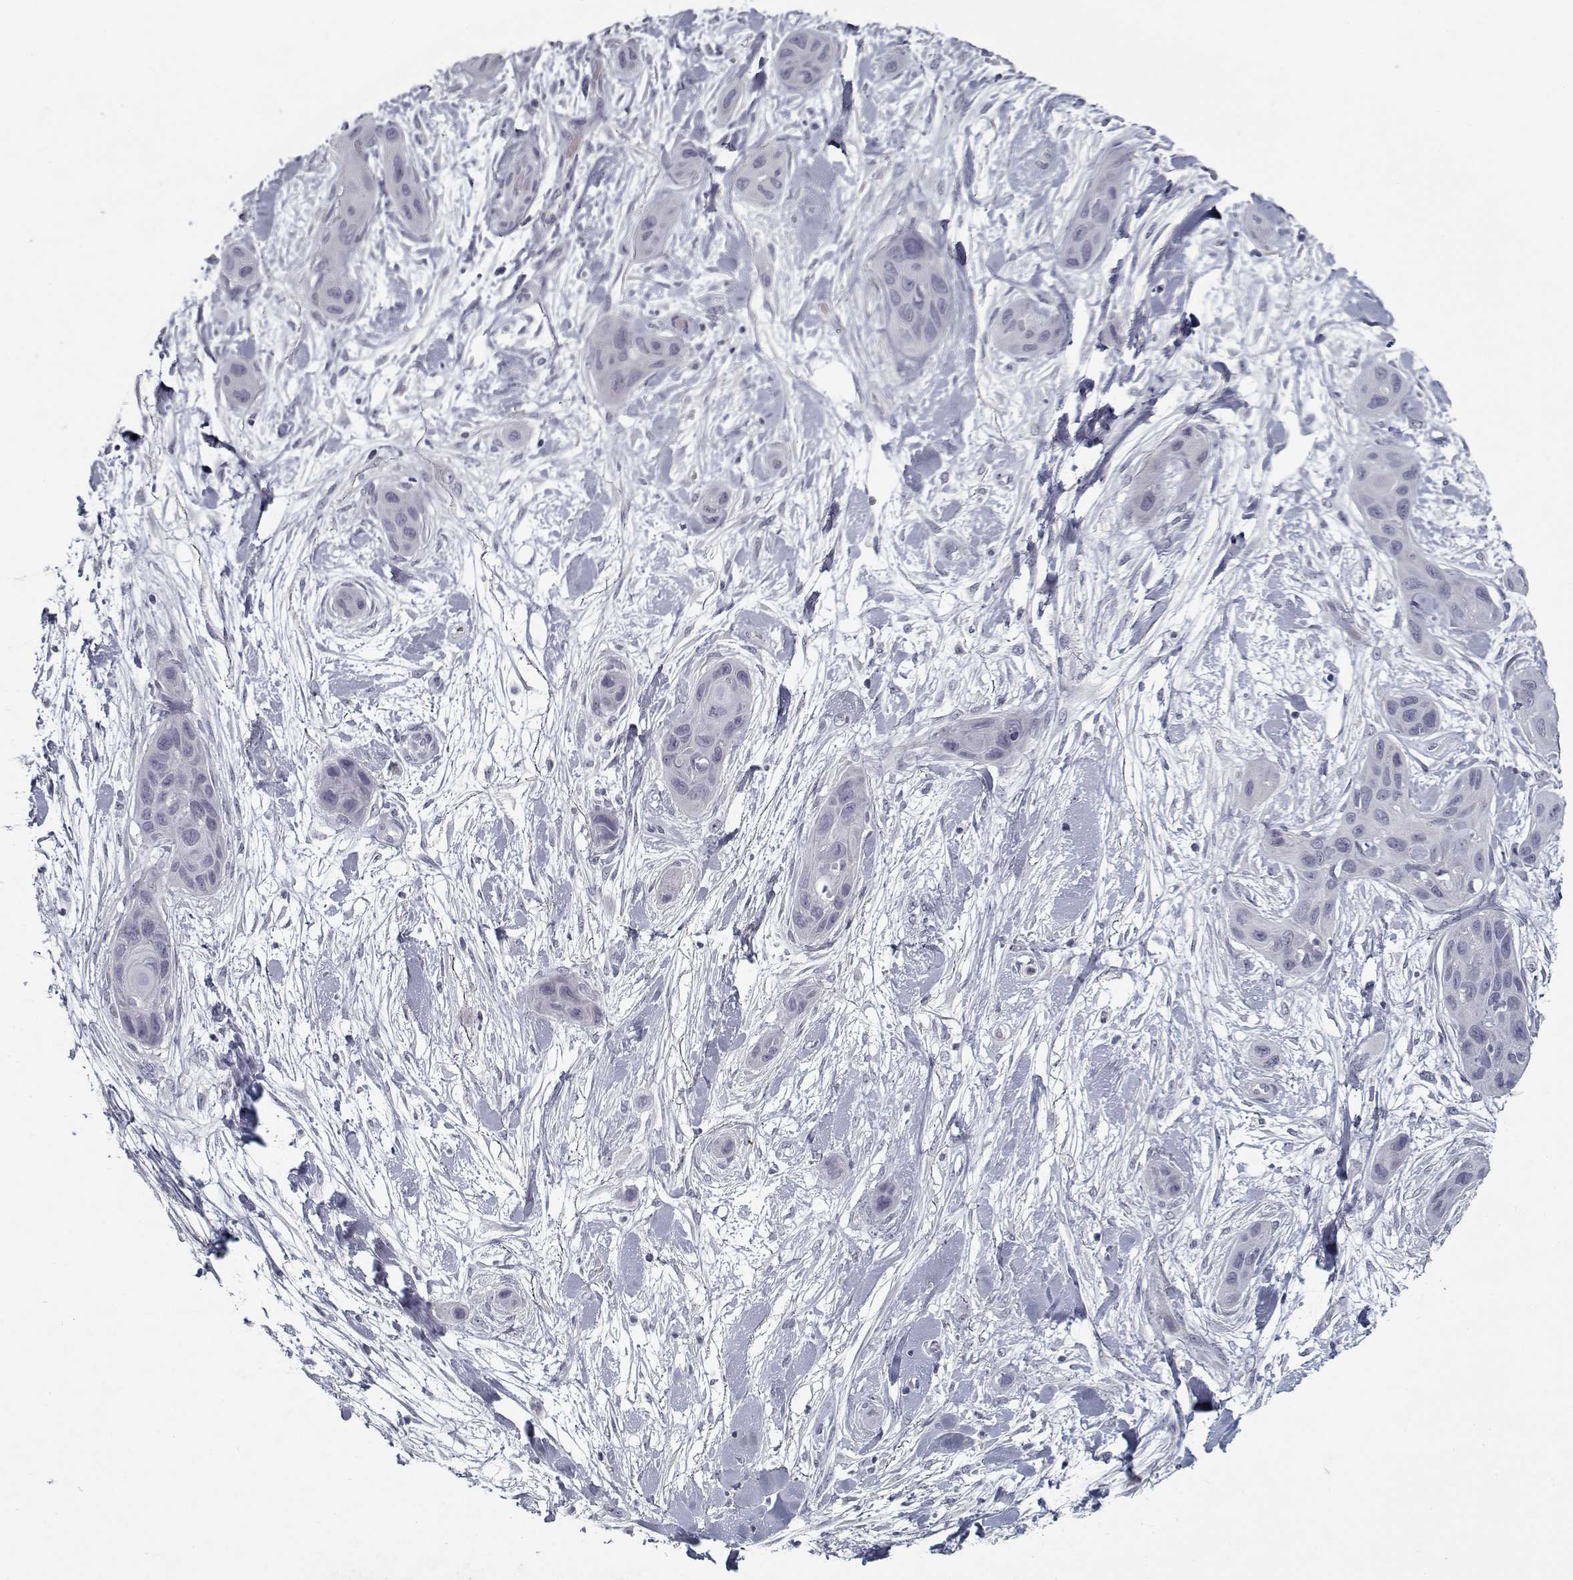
{"staining": {"intensity": "negative", "quantity": "none", "location": "none"}, "tissue": "skin cancer", "cell_type": "Tumor cells", "image_type": "cancer", "snomed": [{"axis": "morphology", "description": "Squamous cell carcinoma, NOS"}, {"axis": "topography", "description": "Skin"}], "caption": "The micrograph shows no significant staining in tumor cells of skin cancer (squamous cell carcinoma).", "gene": "GAD2", "patient": {"sex": "male", "age": 79}}